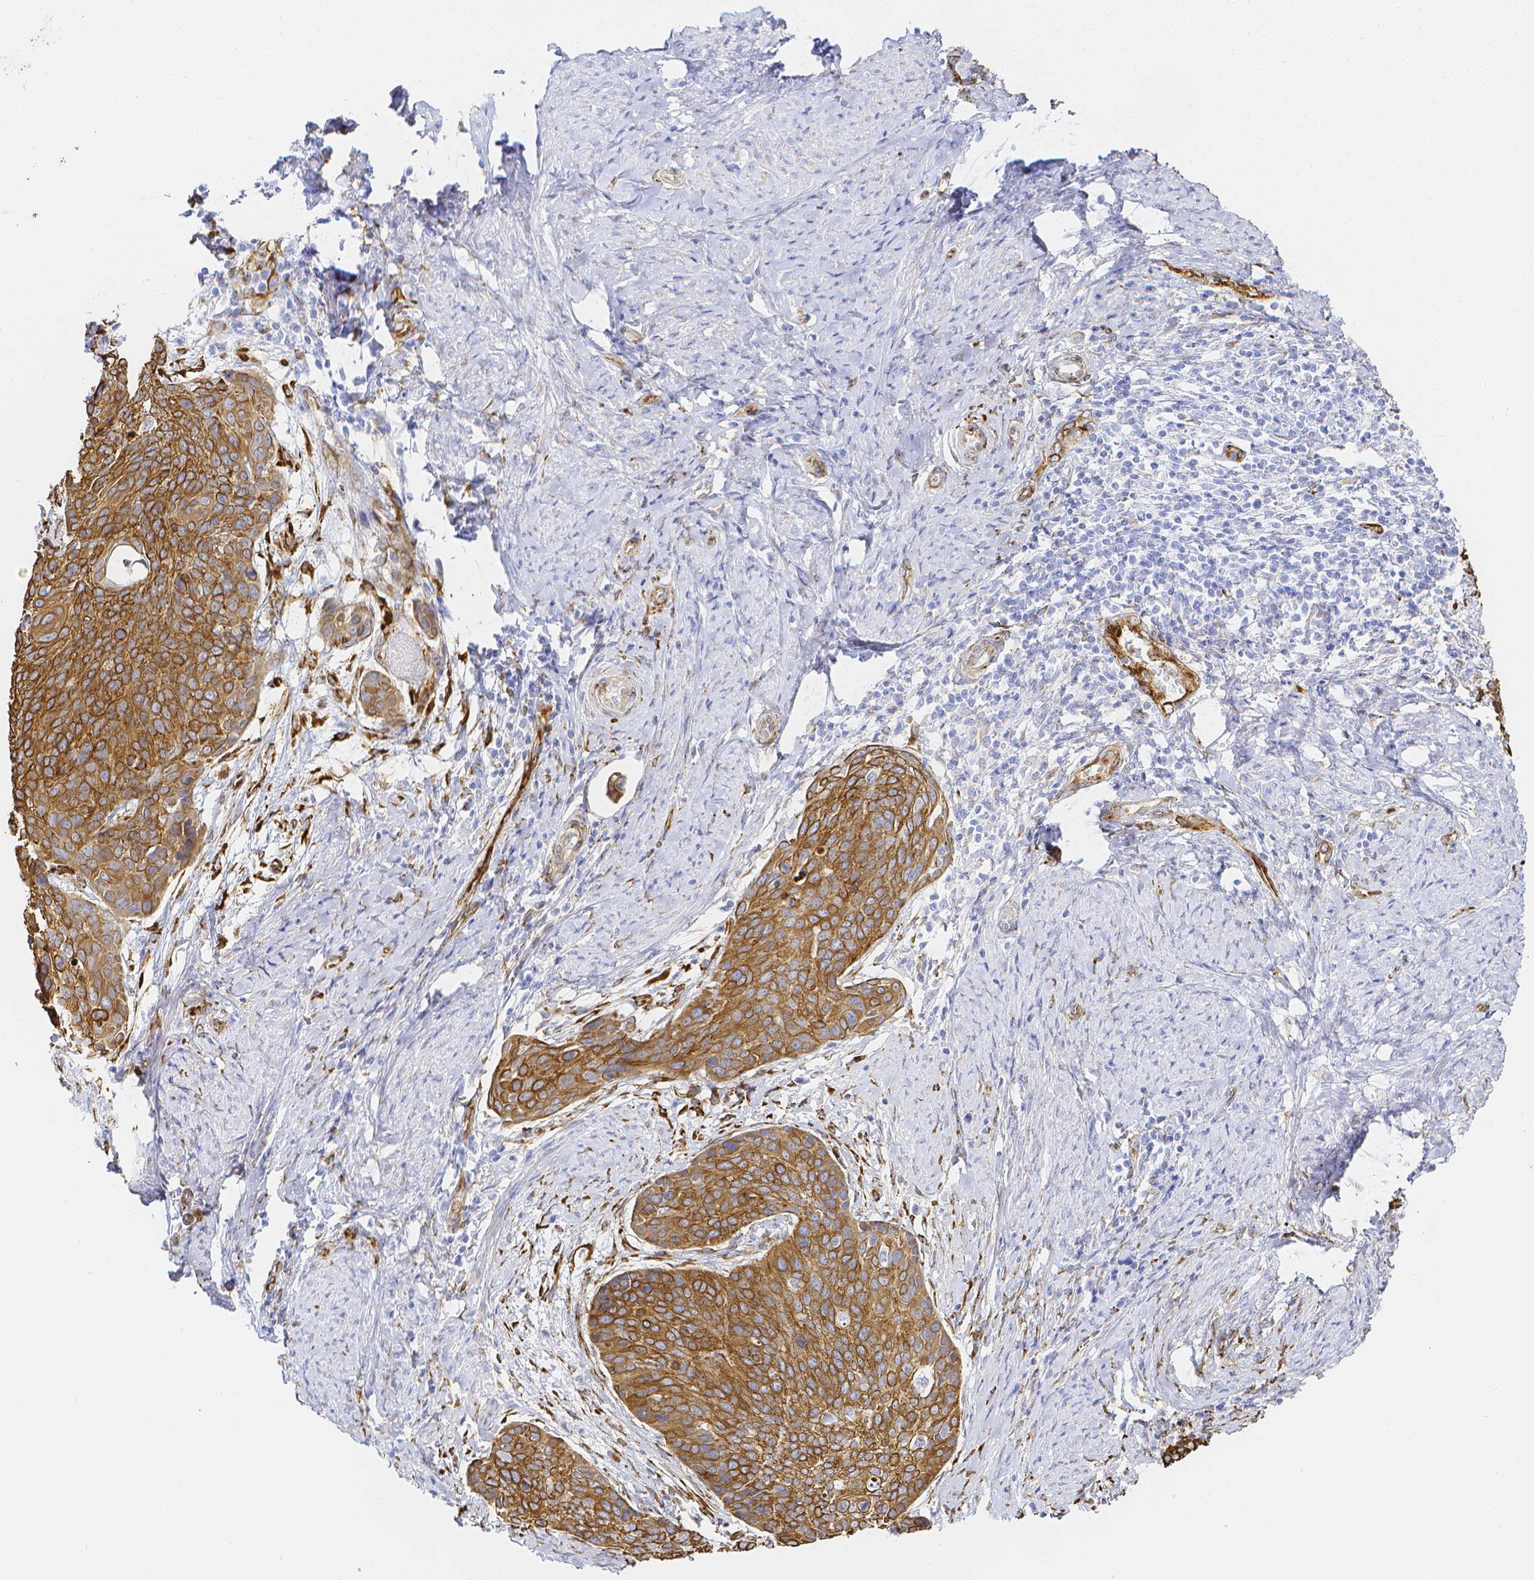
{"staining": {"intensity": "moderate", "quantity": ">75%", "location": "cytoplasmic/membranous"}, "tissue": "cervical cancer", "cell_type": "Tumor cells", "image_type": "cancer", "snomed": [{"axis": "morphology", "description": "Squamous cell carcinoma, NOS"}, {"axis": "topography", "description": "Cervix"}], "caption": "Immunohistochemistry of cervical cancer shows medium levels of moderate cytoplasmic/membranous expression in approximately >75% of tumor cells.", "gene": "SMURF1", "patient": {"sex": "female", "age": 69}}